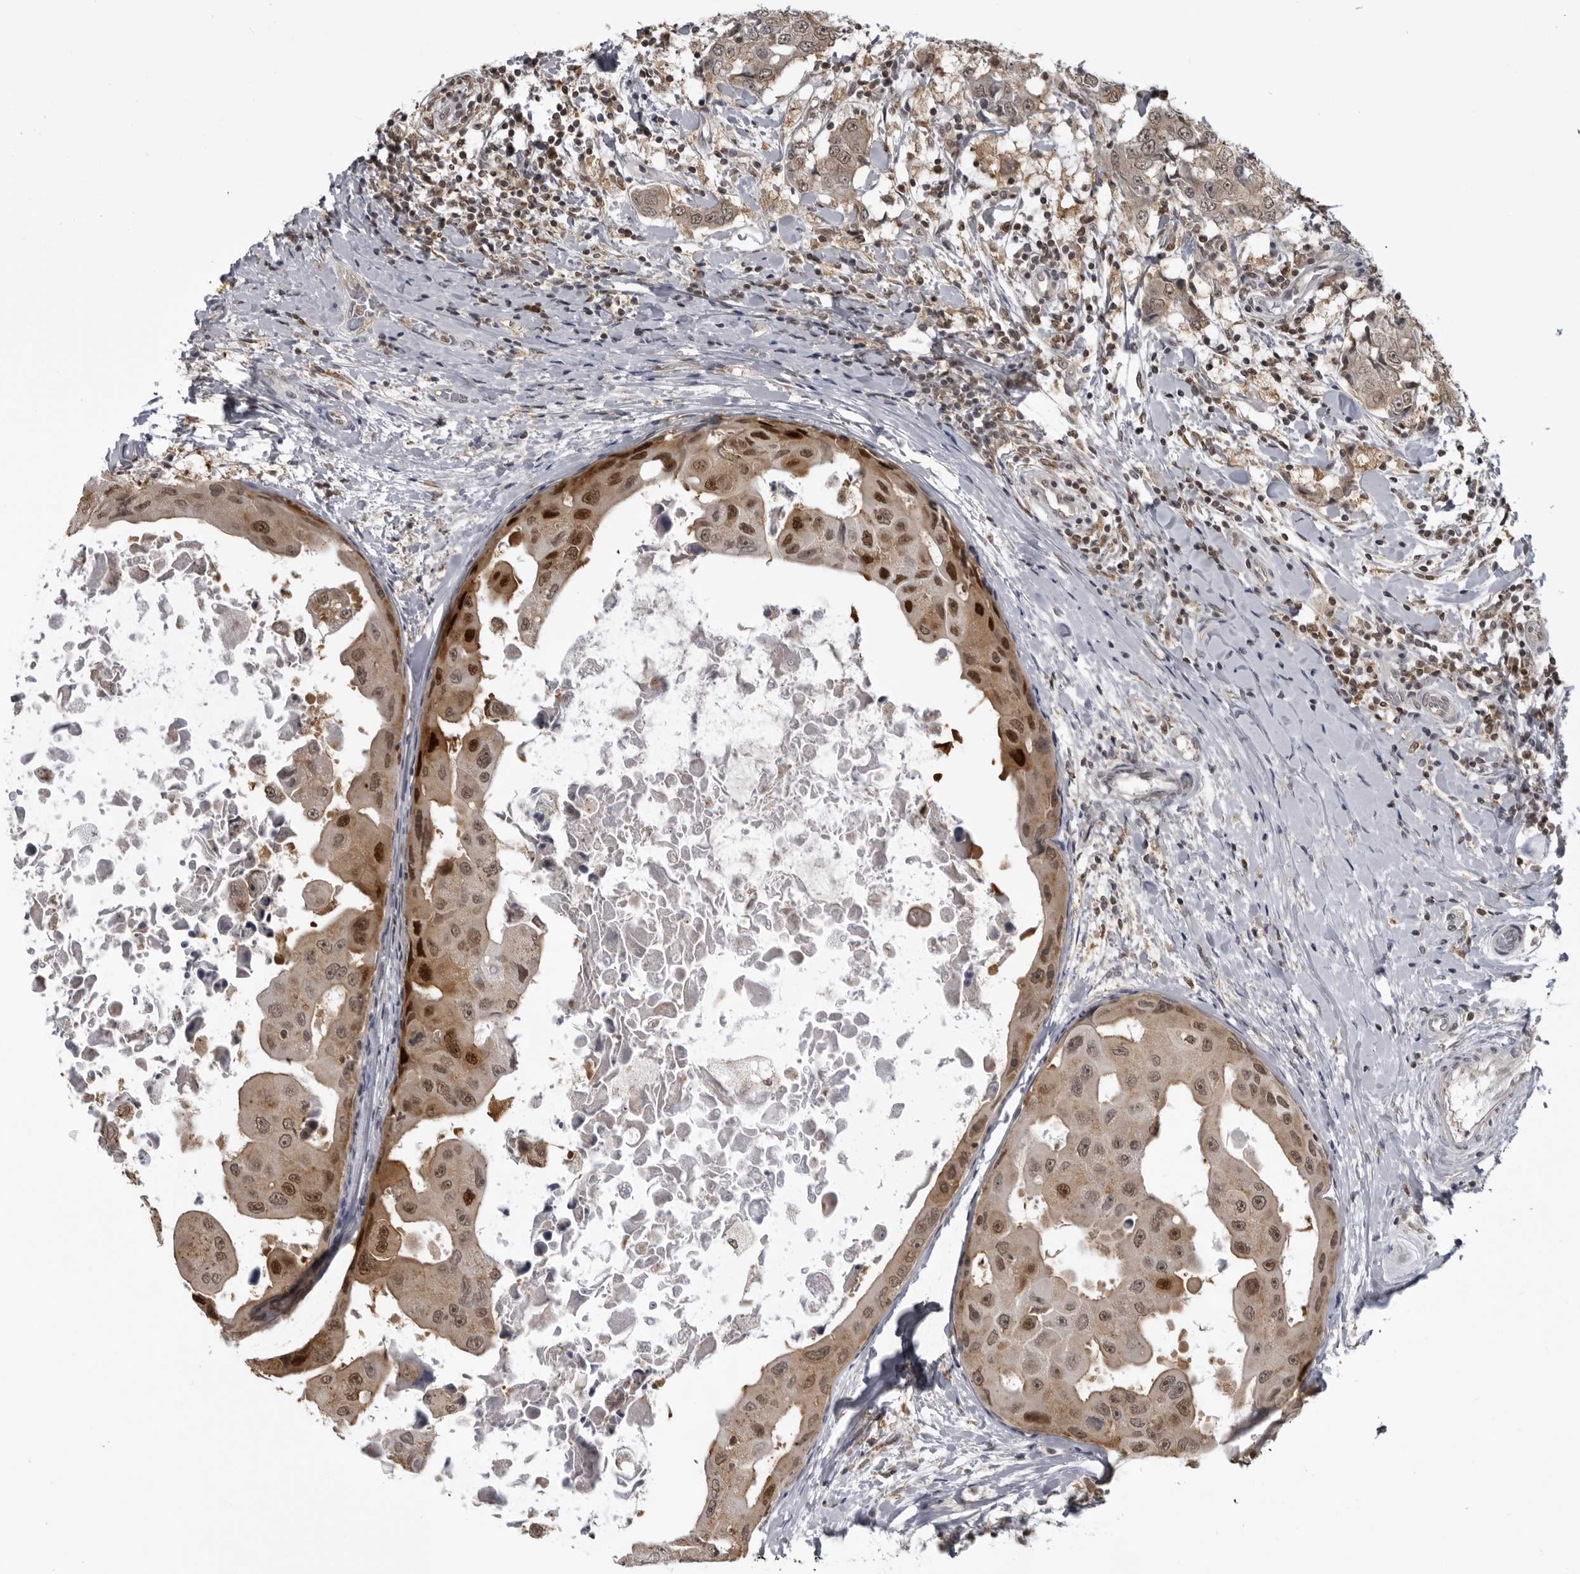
{"staining": {"intensity": "moderate", "quantity": ">75%", "location": "cytoplasmic/membranous,nuclear"}, "tissue": "breast cancer", "cell_type": "Tumor cells", "image_type": "cancer", "snomed": [{"axis": "morphology", "description": "Duct carcinoma"}, {"axis": "topography", "description": "Breast"}], "caption": "High-power microscopy captured an immunohistochemistry (IHC) micrograph of breast infiltrating ductal carcinoma, revealing moderate cytoplasmic/membranous and nuclear positivity in approximately >75% of tumor cells.", "gene": "PDCL3", "patient": {"sex": "female", "age": 27}}